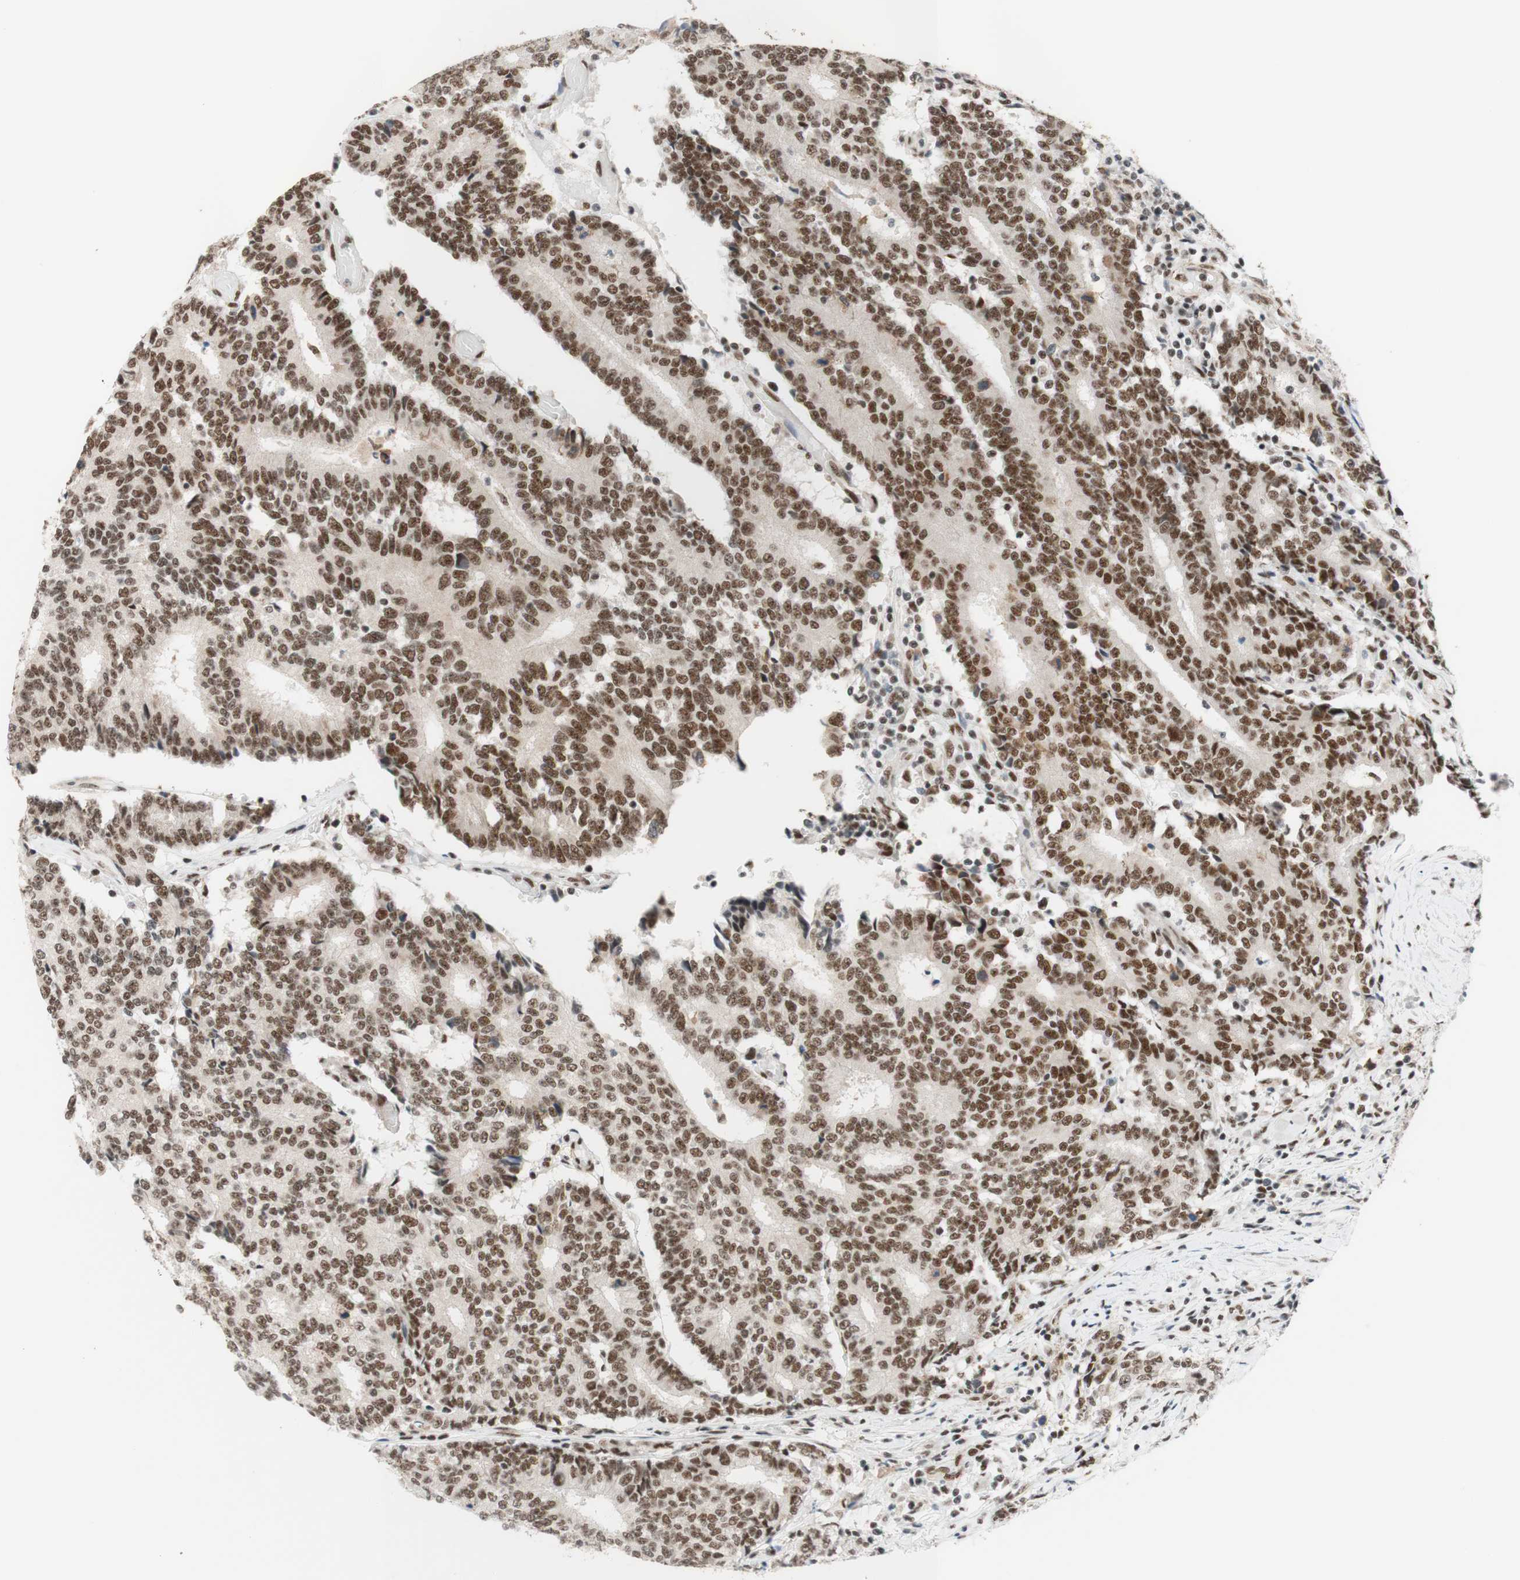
{"staining": {"intensity": "strong", "quantity": ">75%", "location": "nuclear"}, "tissue": "prostate cancer", "cell_type": "Tumor cells", "image_type": "cancer", "snomed": [{"axis": "morphology", "description": "Normal tissue, NOS"}, {"axis": "morphology", "description": "Adenocarcinoma, High grade"}, {"axis": "topography", "description": "Prostate"}, {"axis": "topography", "description": "Seminal veicle"}], "caption": "DAB immunohistochemical staining of prostate high-grade adenocarcinoma demonstrates strong nuclear protein expression in approximately >75% of tumor cells. Using DAB (3,3'-diaminobenzidine) (brown) and hematoxylin (blue) stains, captured at high magnification using brightfield microscopy.", "gene": "PRPF19", "patient": {"sex": "male", "age": 55}}